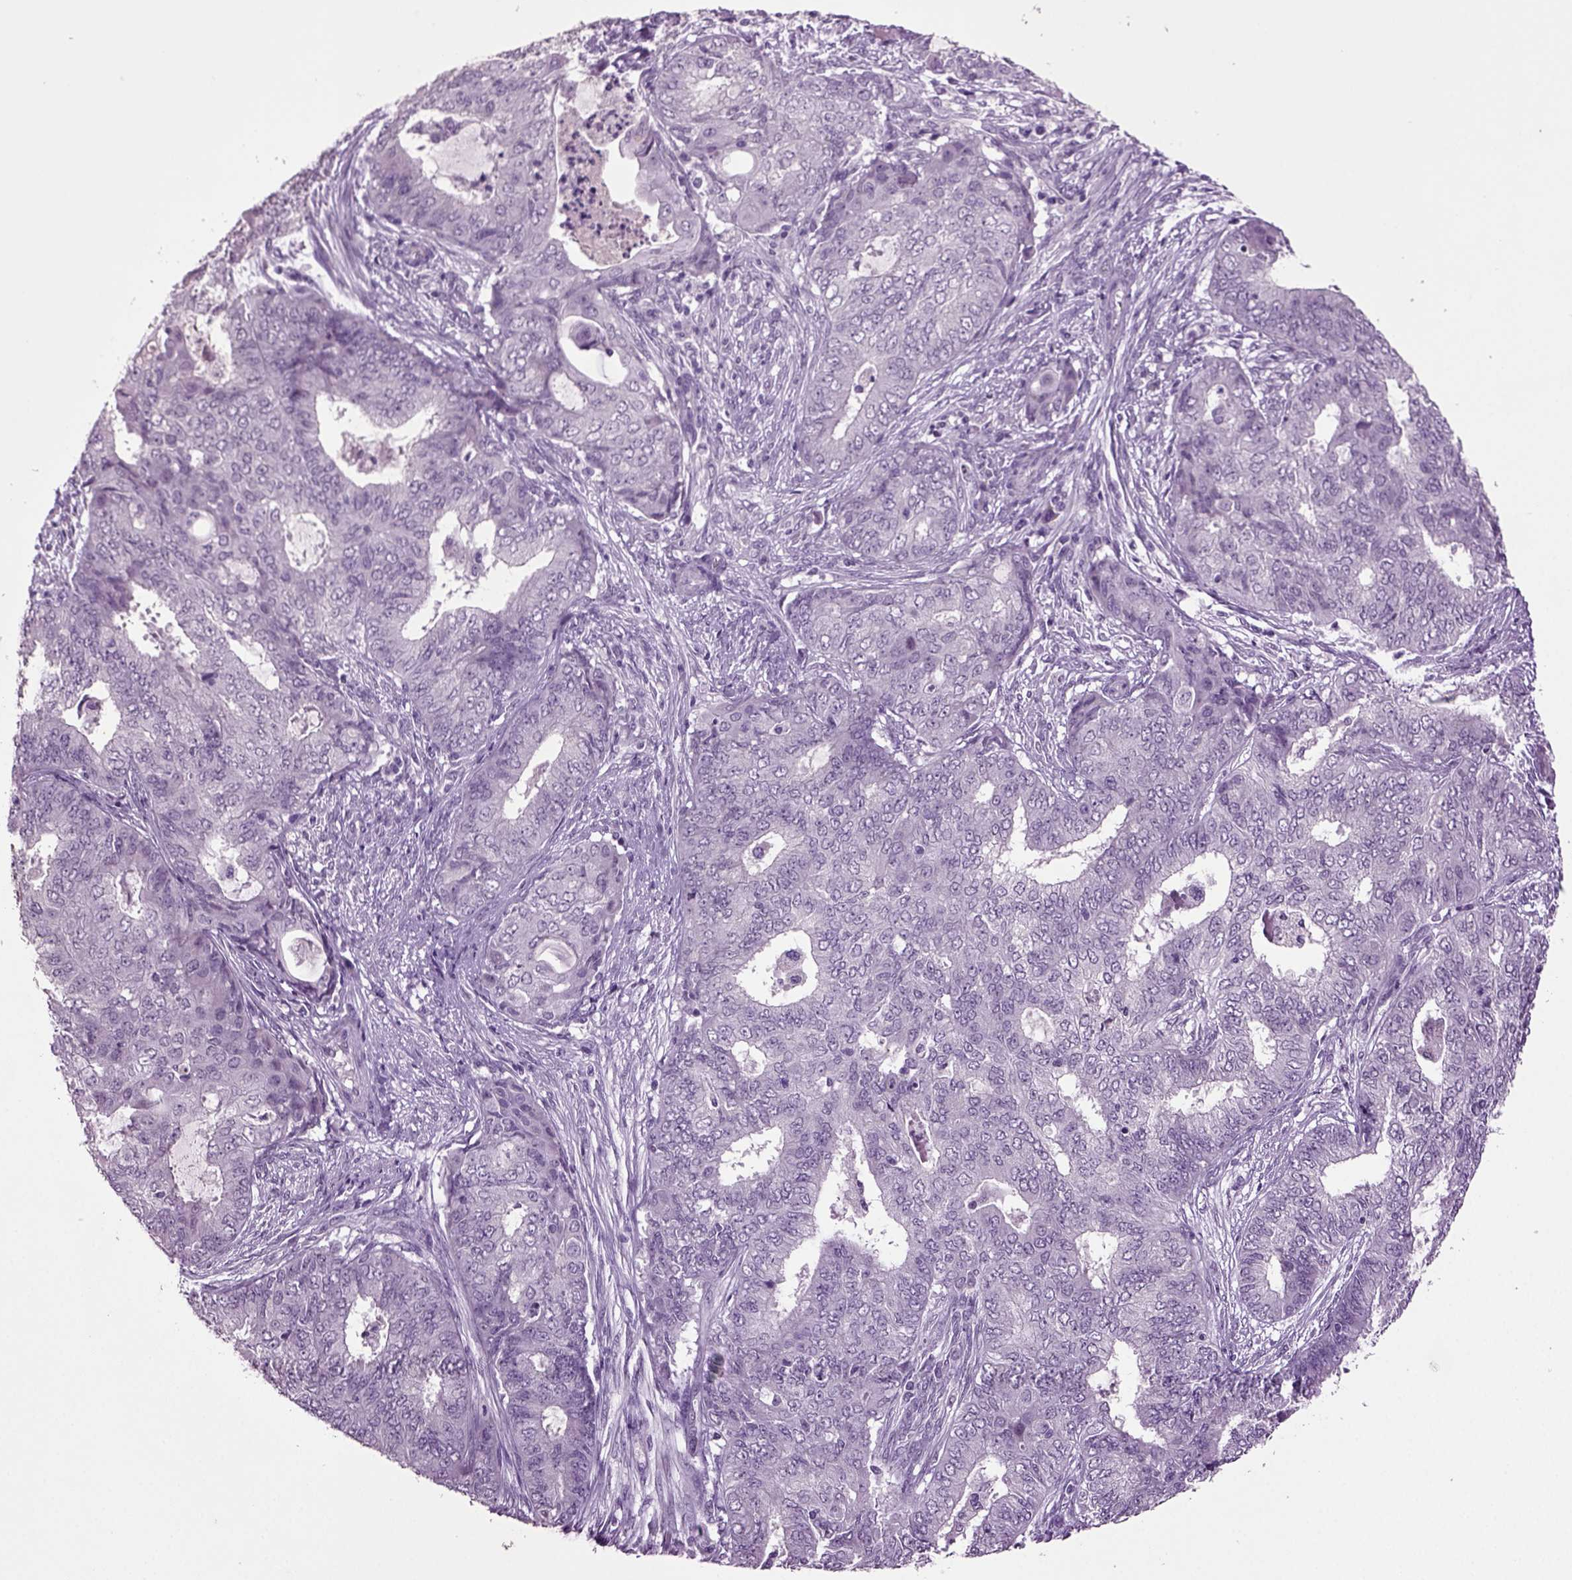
{"staining": {"intensity": "negative", "quantity": "none", "location": "none"}, "tissue": "endometrial cancer", "cell_type": "Tumor cells", "image_type": "cancer", "snomed": [{"axis": "morphology", "description": "Adenocarcinoma, NOS"}, {"axis": "topography", "description": "Endometrium"}], "caption": "Photomicrograph shows no significant protein positivity in tumor cells of endometrial adenocarcinoma.", "gene": "SLC17A6", "patient": {"sex": "female", "age": 62}}